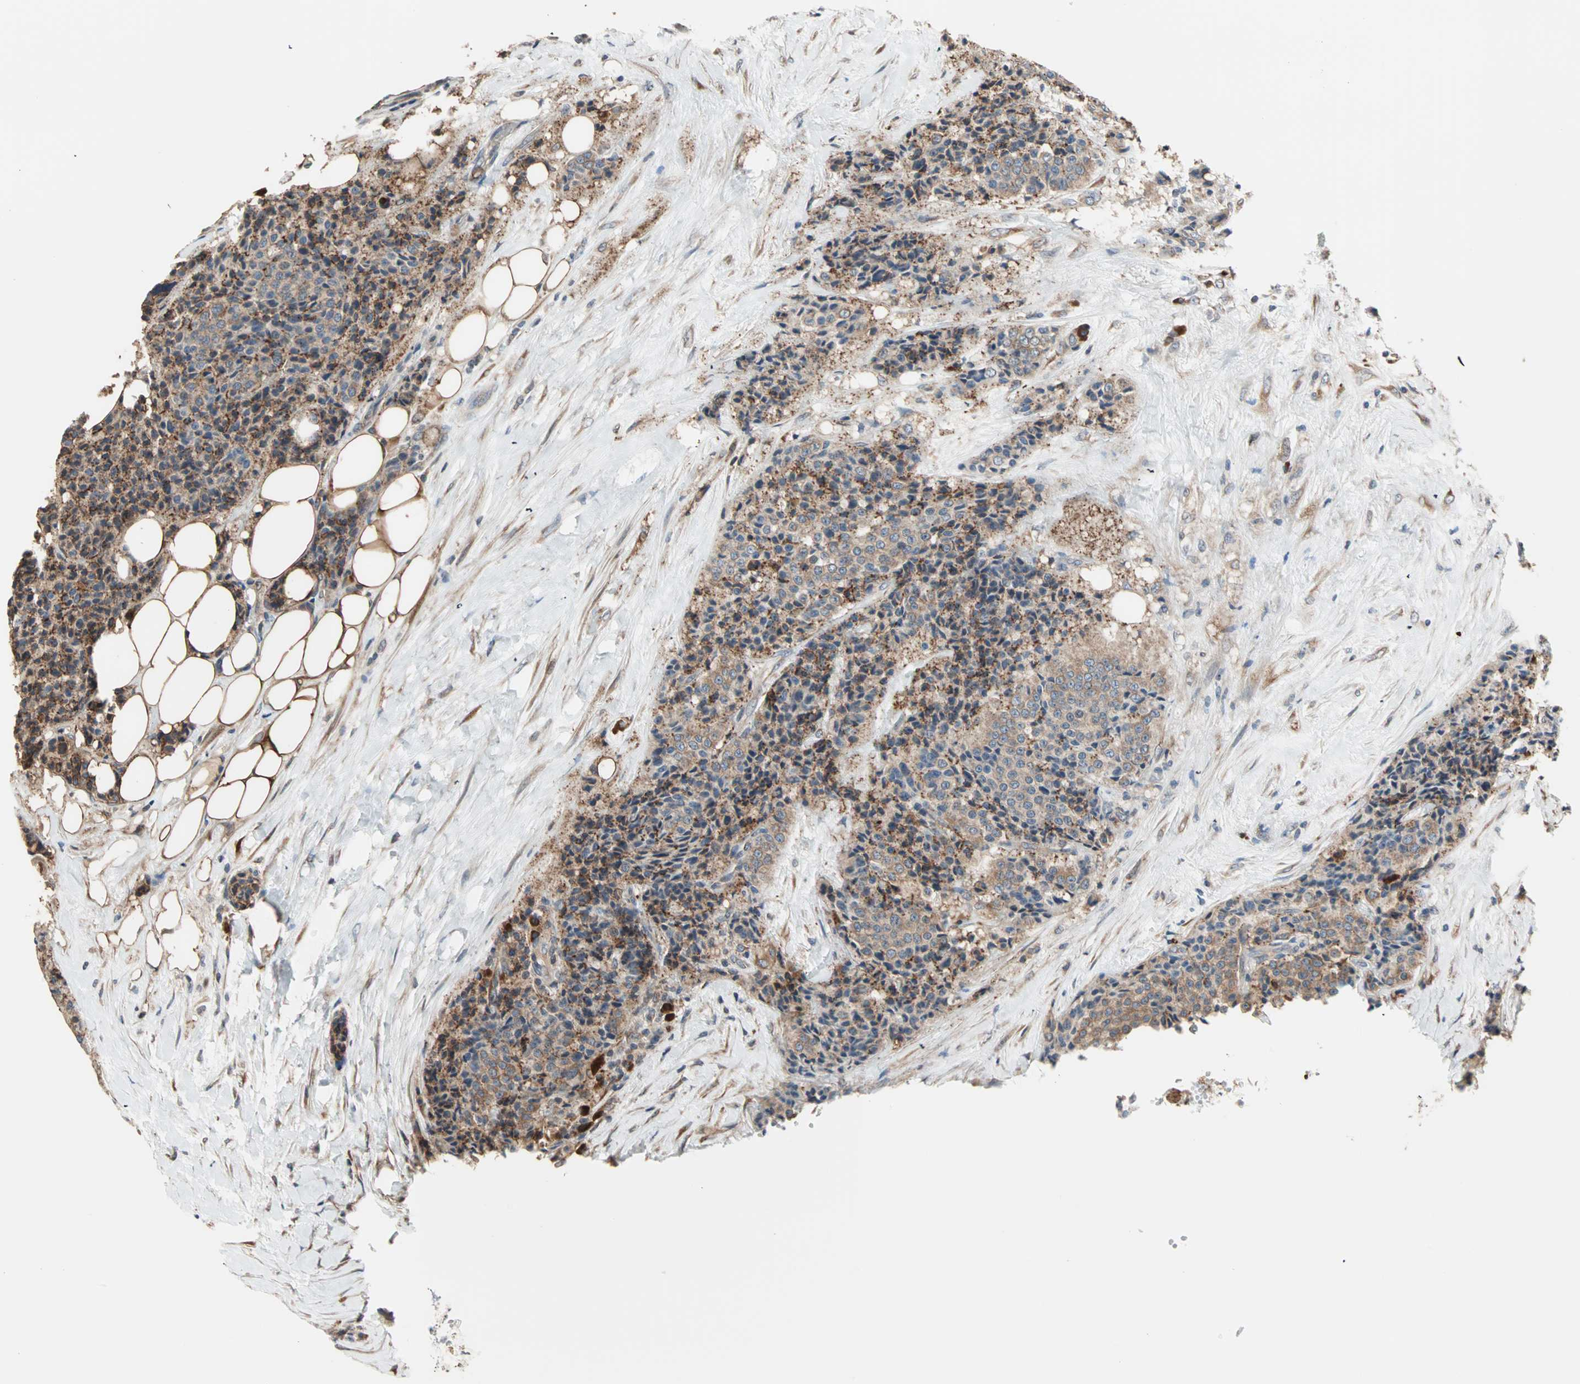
{"staining": {"intensity": "weak", "quantity": ">75%", "location": "cytoplasmic/membranous"}, "tissue": "carcinoid", "cell_type": "Tumor cells", "image_type": "cancer", "snomed": [{"axis": "morphology", "description": "Carcinoid, malignant, NOS"}, {"axis": "topography", "description": "Colon"}], "caption": "Protein staining of malignant carcinoid tissue exhibits weak cytoplasmic/membranous expression in about >75% of tumor cells.", "gene": "SAR1A", "patient": {"sex": "female", "age": 61}}